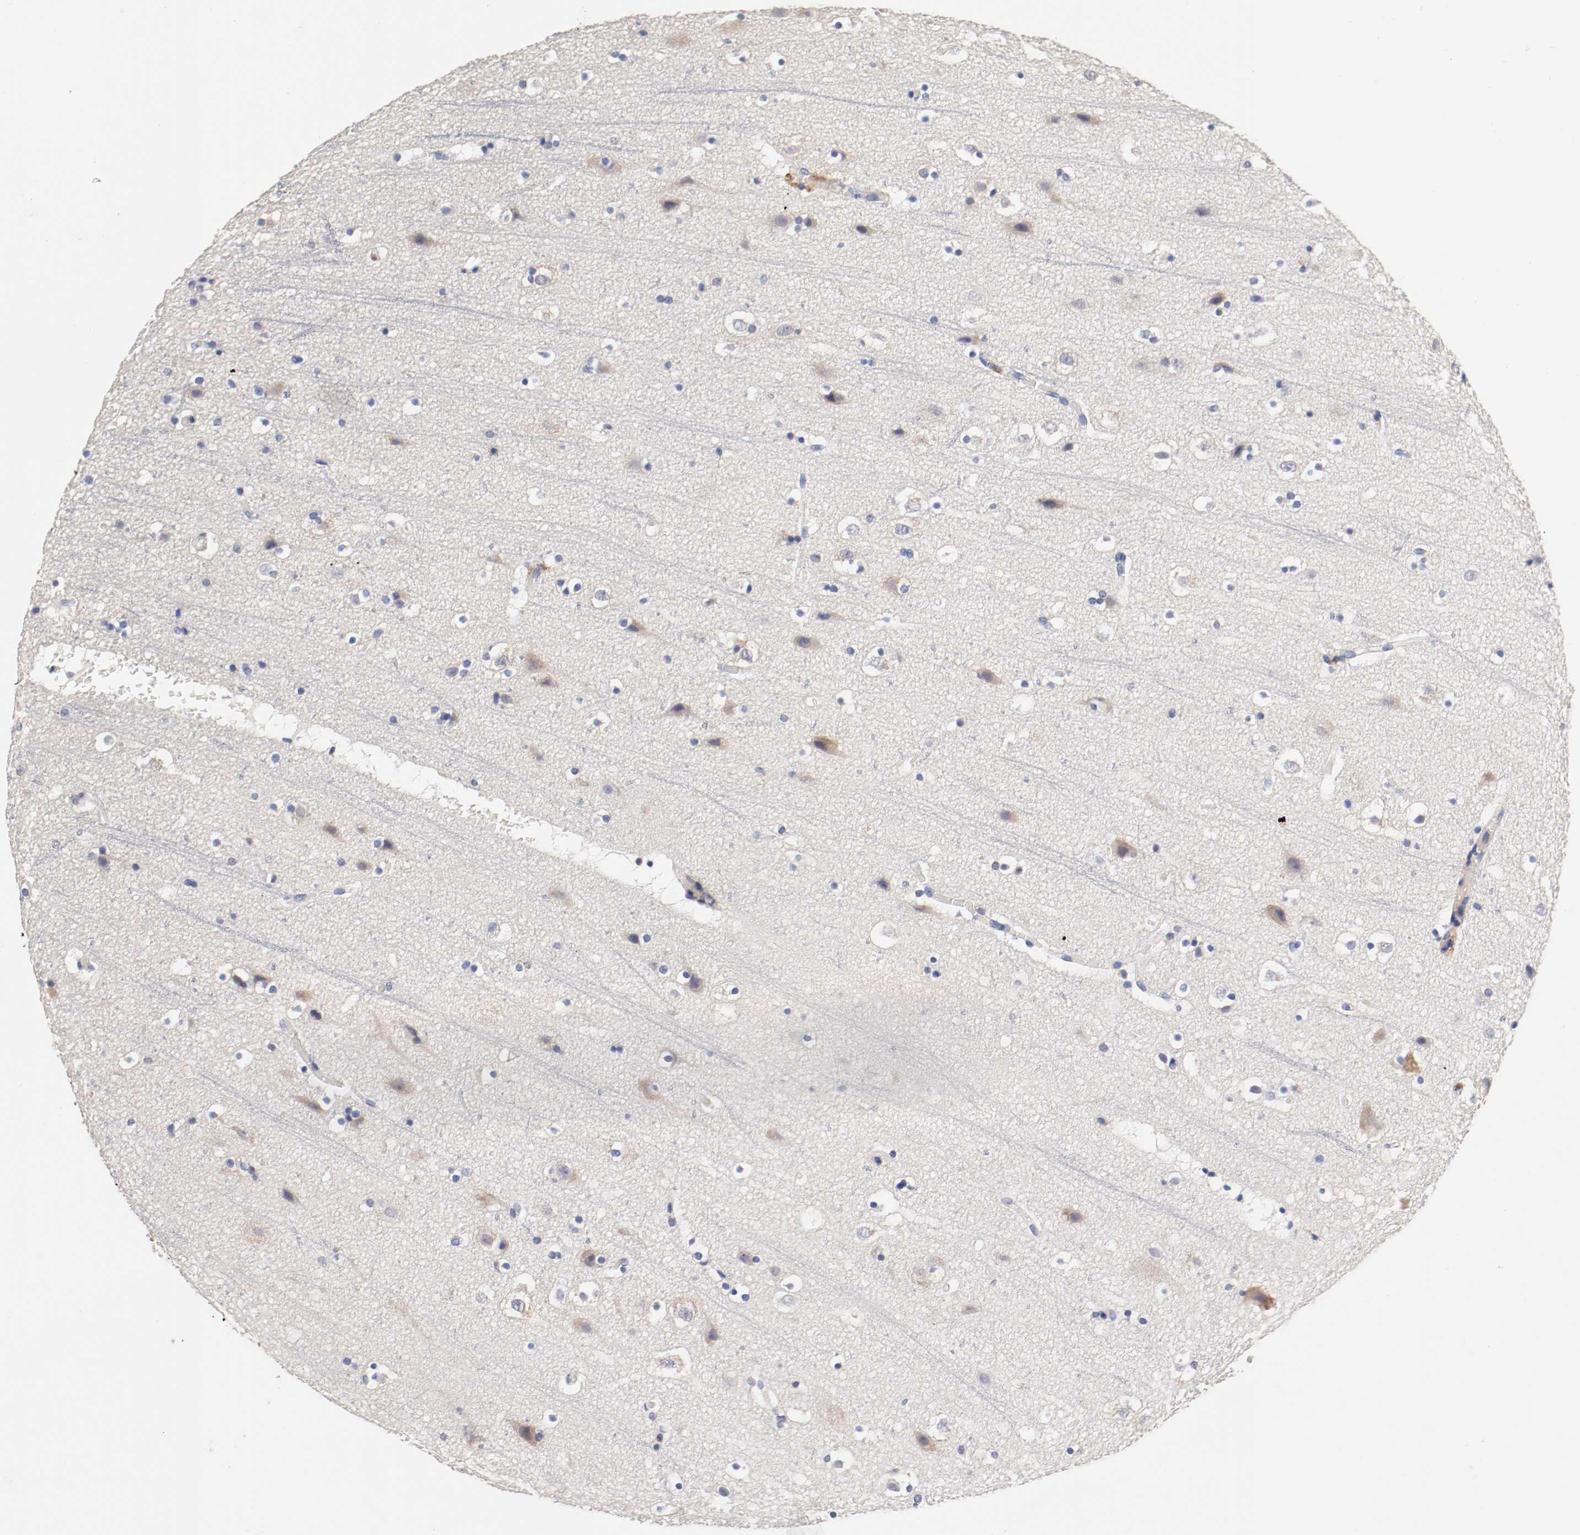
{"staining": {"intensity": "moderate", "quantity": "25%-75%", "location": "cytoplasmic/membranous"}, "tissue": "cerebral cortex", "cell_type": "Endothelial cells", "image_type": "normal", "snomed": [{"axis": "morphology", "description": "Normal tissue, NOS"}, {"axis": "topography", "description": "Cerebral cortex"}], "caption": "Endothelial cells show medium levels of moderate cytoplasmic/membranous positivity in approximately 25%-75% of cells in benign human cerebral cortex.", "gene": "SEMA5A", "patient": {"sex": "male", "age": 45}}